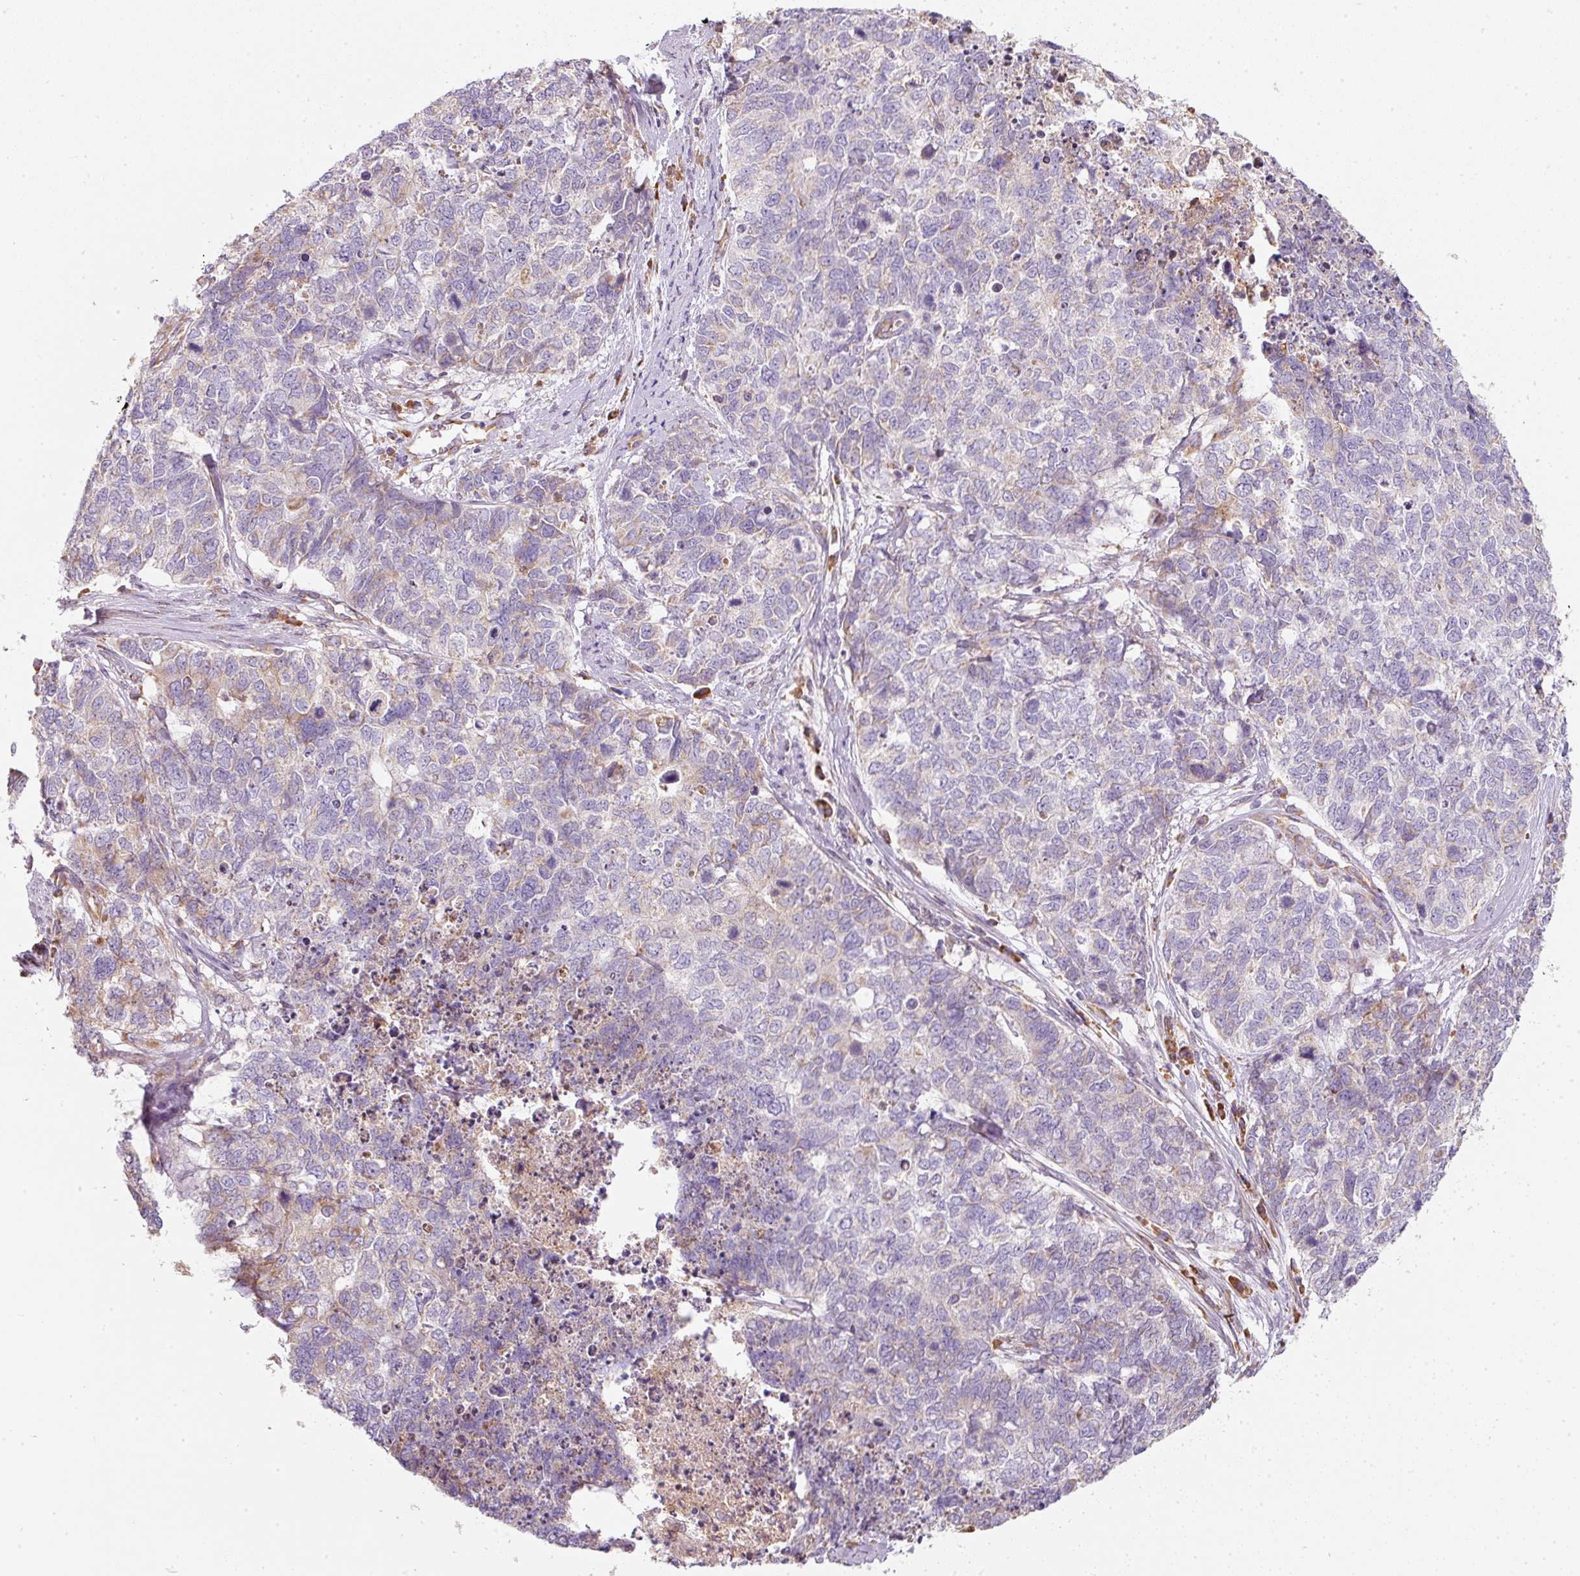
{"staining": {"intensity": "negative", "quantity": "none", "location": "none"}, "tissue": "cervical cancer", "cell_type": "Tumor cells", "image_type": "cancer", "snomed": [{"axis": "morphology", "description": "Squamous cell carcinoma, NOS"}, {"axis": "topography", "description": "Cervix"}], "caption": "Immunohistochemistry (IHC) of cervical cancer (squamous cell carcinoma) displays no staining in tumor cells. (DAB (3,3'-diaminobenzidine) immunohistochemistry, high magnification).", "gene": "MORN4", "patient": {"sex": "female", "age": 63}}